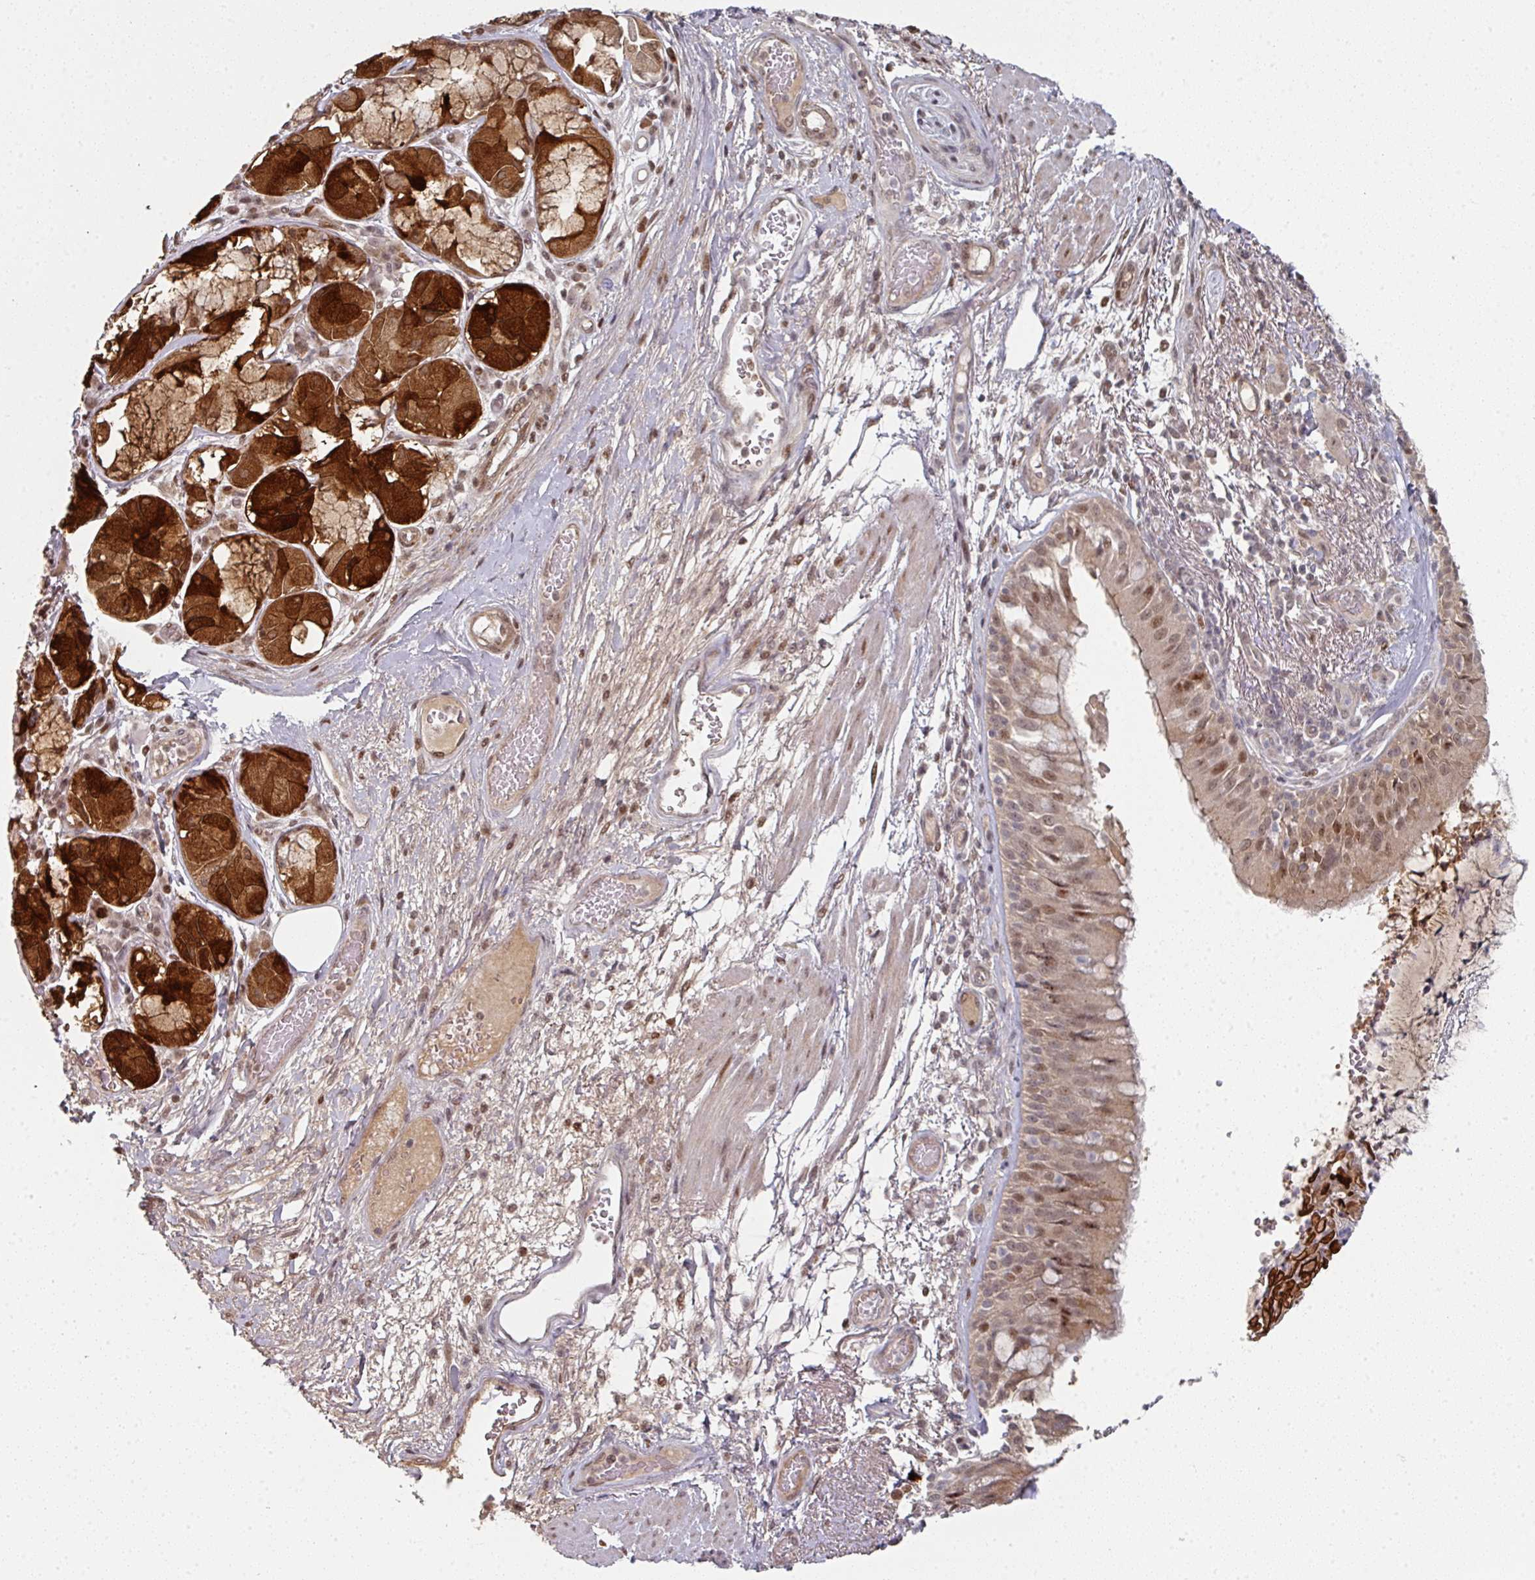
{"staining": {"intensity": "moderate", "quantity": ">75%", "location": "cytoplasmic/membranous,nuclear"}, "tissue": "bronchus", "cell_type": "Respiratory epithelial cells", "image_type": "normal", "snomed": [{"axis": "morphology", "description": "Normal tissue, NOS"}, {"axis": "topography", "description": "Cartilage tissue"}, {"axis": "topography", "description": "Bronchus"}], "caption": "Bronchus stained with DAB (3,3'-diaminobenzidine) IHC reveals medium levels of moderate cytoplasmic/membranous,nuclear positivity in about >75% of respiratory epithelial cells.", "gene": "TMCC1", "patient": {"sex": "male", "age": 63}}